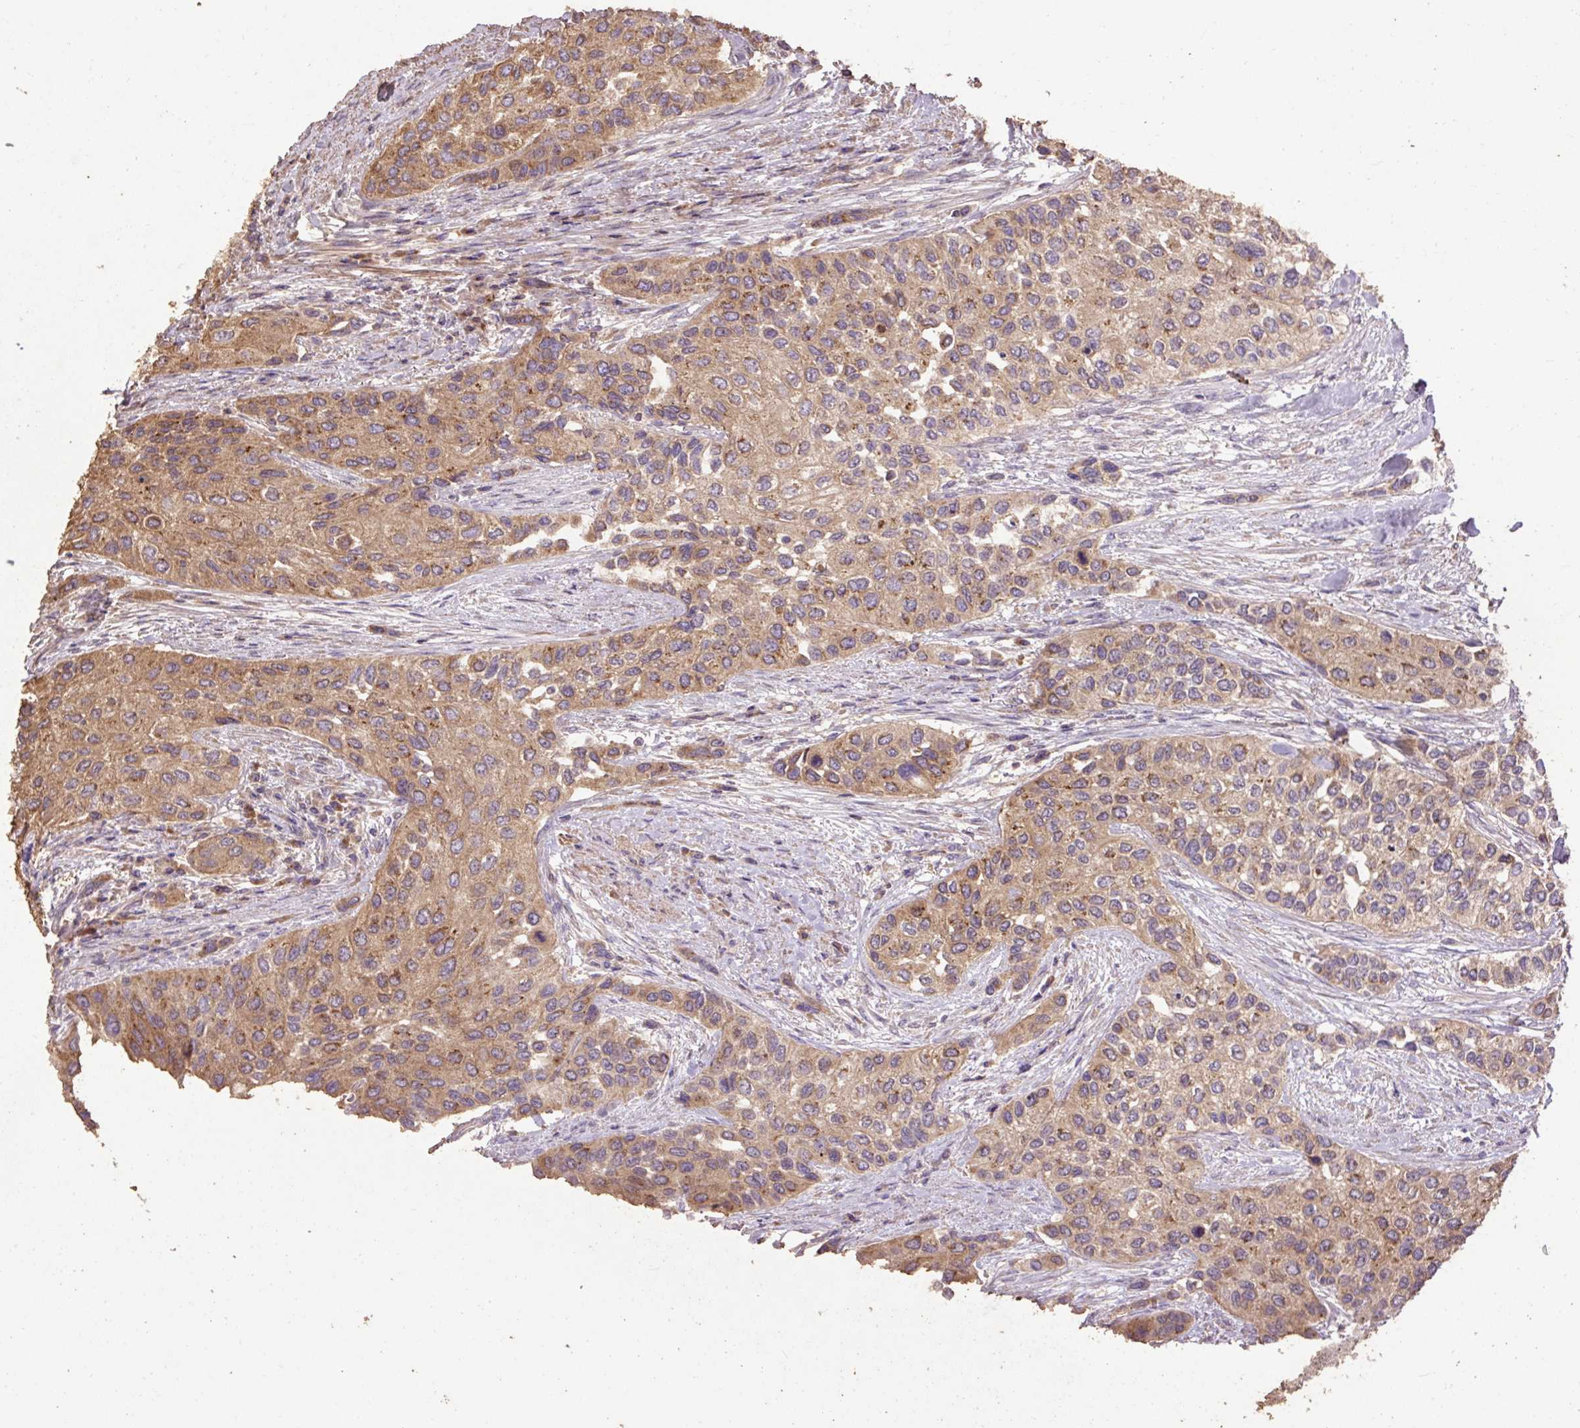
{"staining": {"intensity": "moderate", "quantity": ">75%", "location": "cytoplasmic/membranous"}, "tissue": "urothelial cancer", "cell_type": "Tumor cells", "image_type": "cancer", "snomed": [{"axis": "morphology", "description": "Normal tissue, NOS"}, {"axis": "morphology", "description": "Urothelial carcinoma, High grade"}, {"axis": "topography", "description": "Vascular tissue"}, {"axis": "topography", "description": "Urinary bladder"}], "caption": "Moderate cytoplasmic/membranous positivity for a protein is identified in about >75% of tumor cells of urothelial cancer using immunohistochemistry (IHC).", "gene": "ABR", "patient": {"sex": "female", "age": 56}}